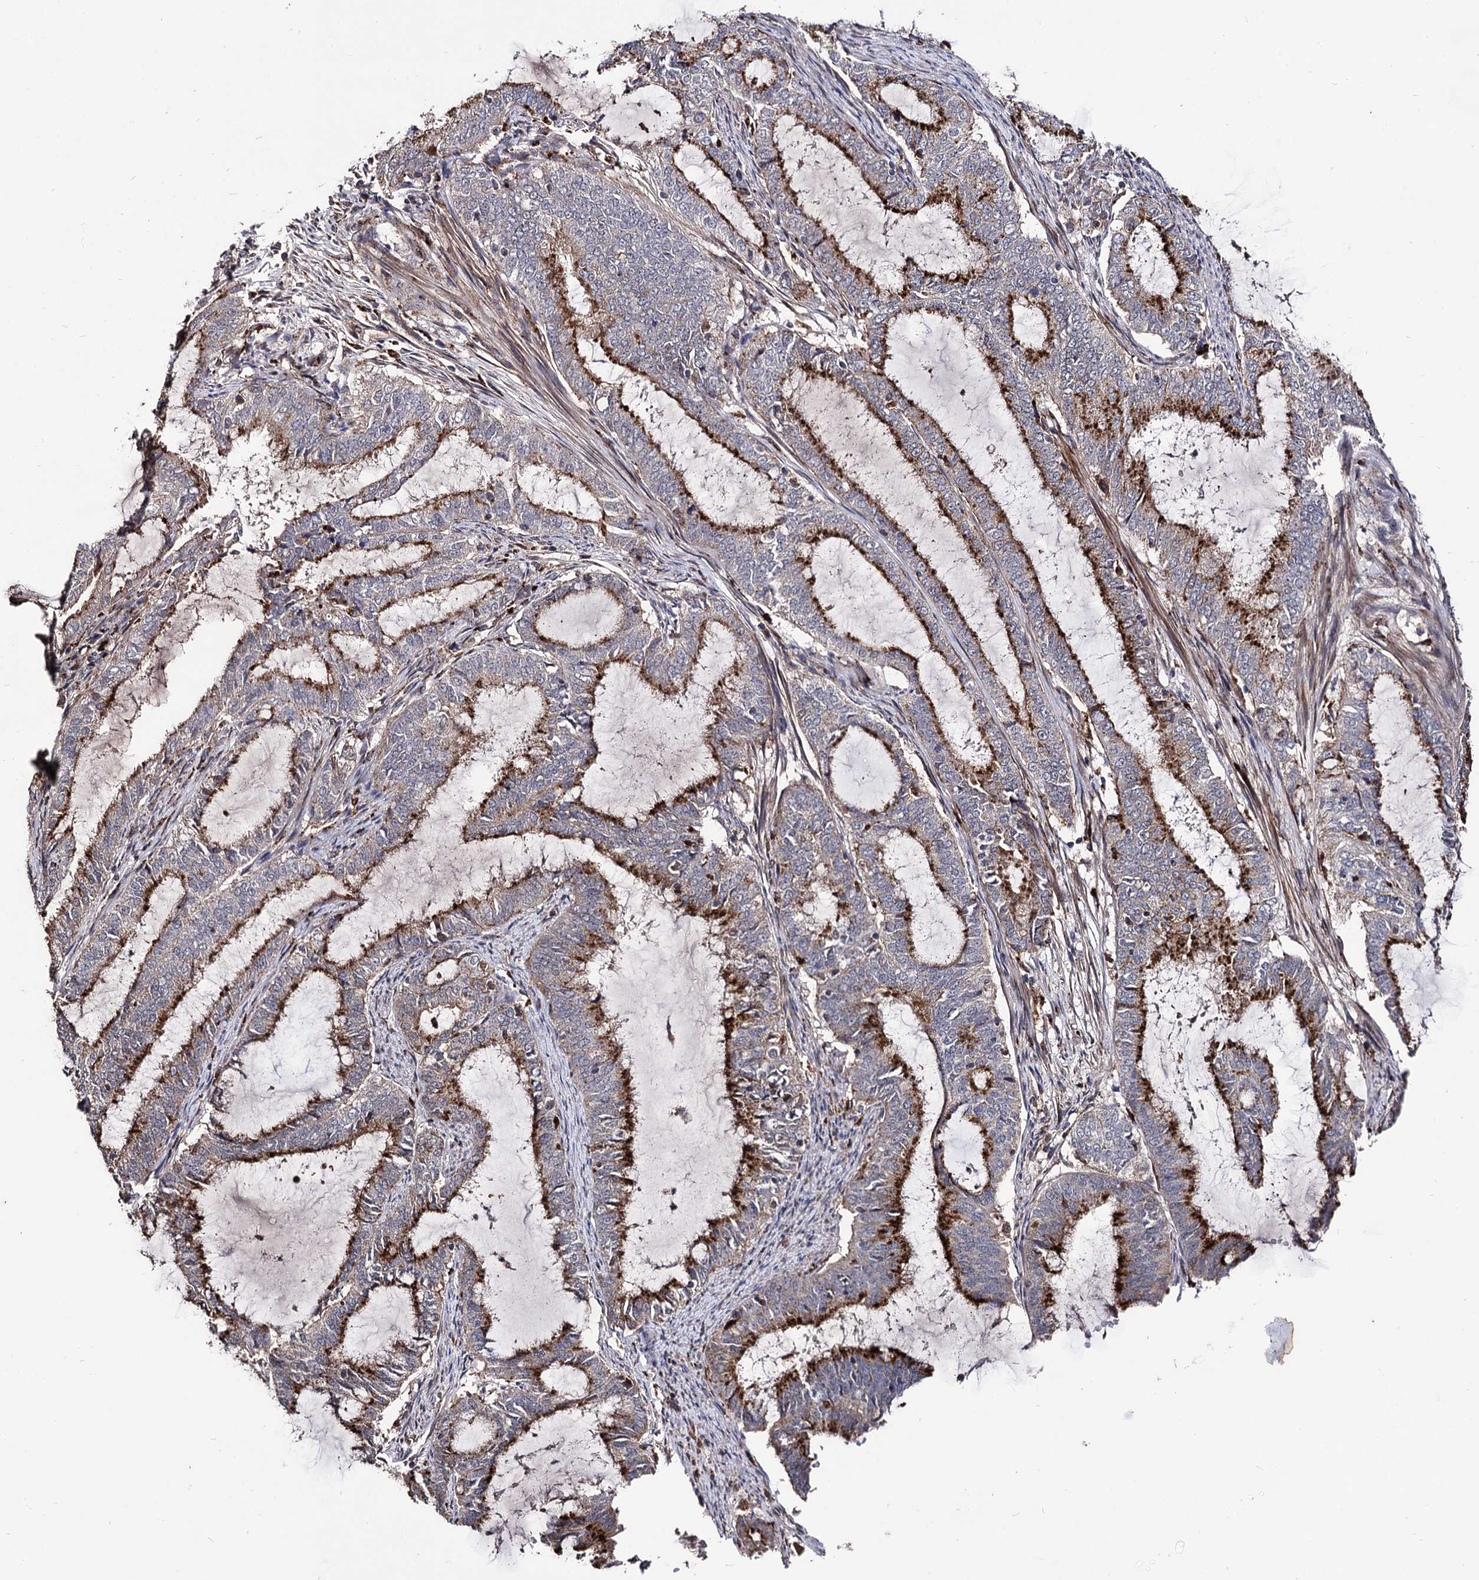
{"staining": {"intensity": "strong", "quantity": "25%-75%", "location": "cytoplasmic/membranous"}, "tissue": "endometrial cancer", "cell_type": "Tumor cells", "image_type": "cancer", "snomed": [{"axis": "morphology", "description": "Adenocarcinoma, NOS"}, {"axis": "topography", "description": "Endometrium"}], "caption": "Immunohistochemistry histopathology image of neoplastic tissue: human endometrial cancer stained using immunohistochemistry (IHC) exhibits high levels of strong protein expression localized specifically in the cytoplasmic/membranous of tumor cells, appearing as a cytoplasmic/membranous brown color.", "gene": "MICAL2", "patient": {"sex": "female", "age": 51}}